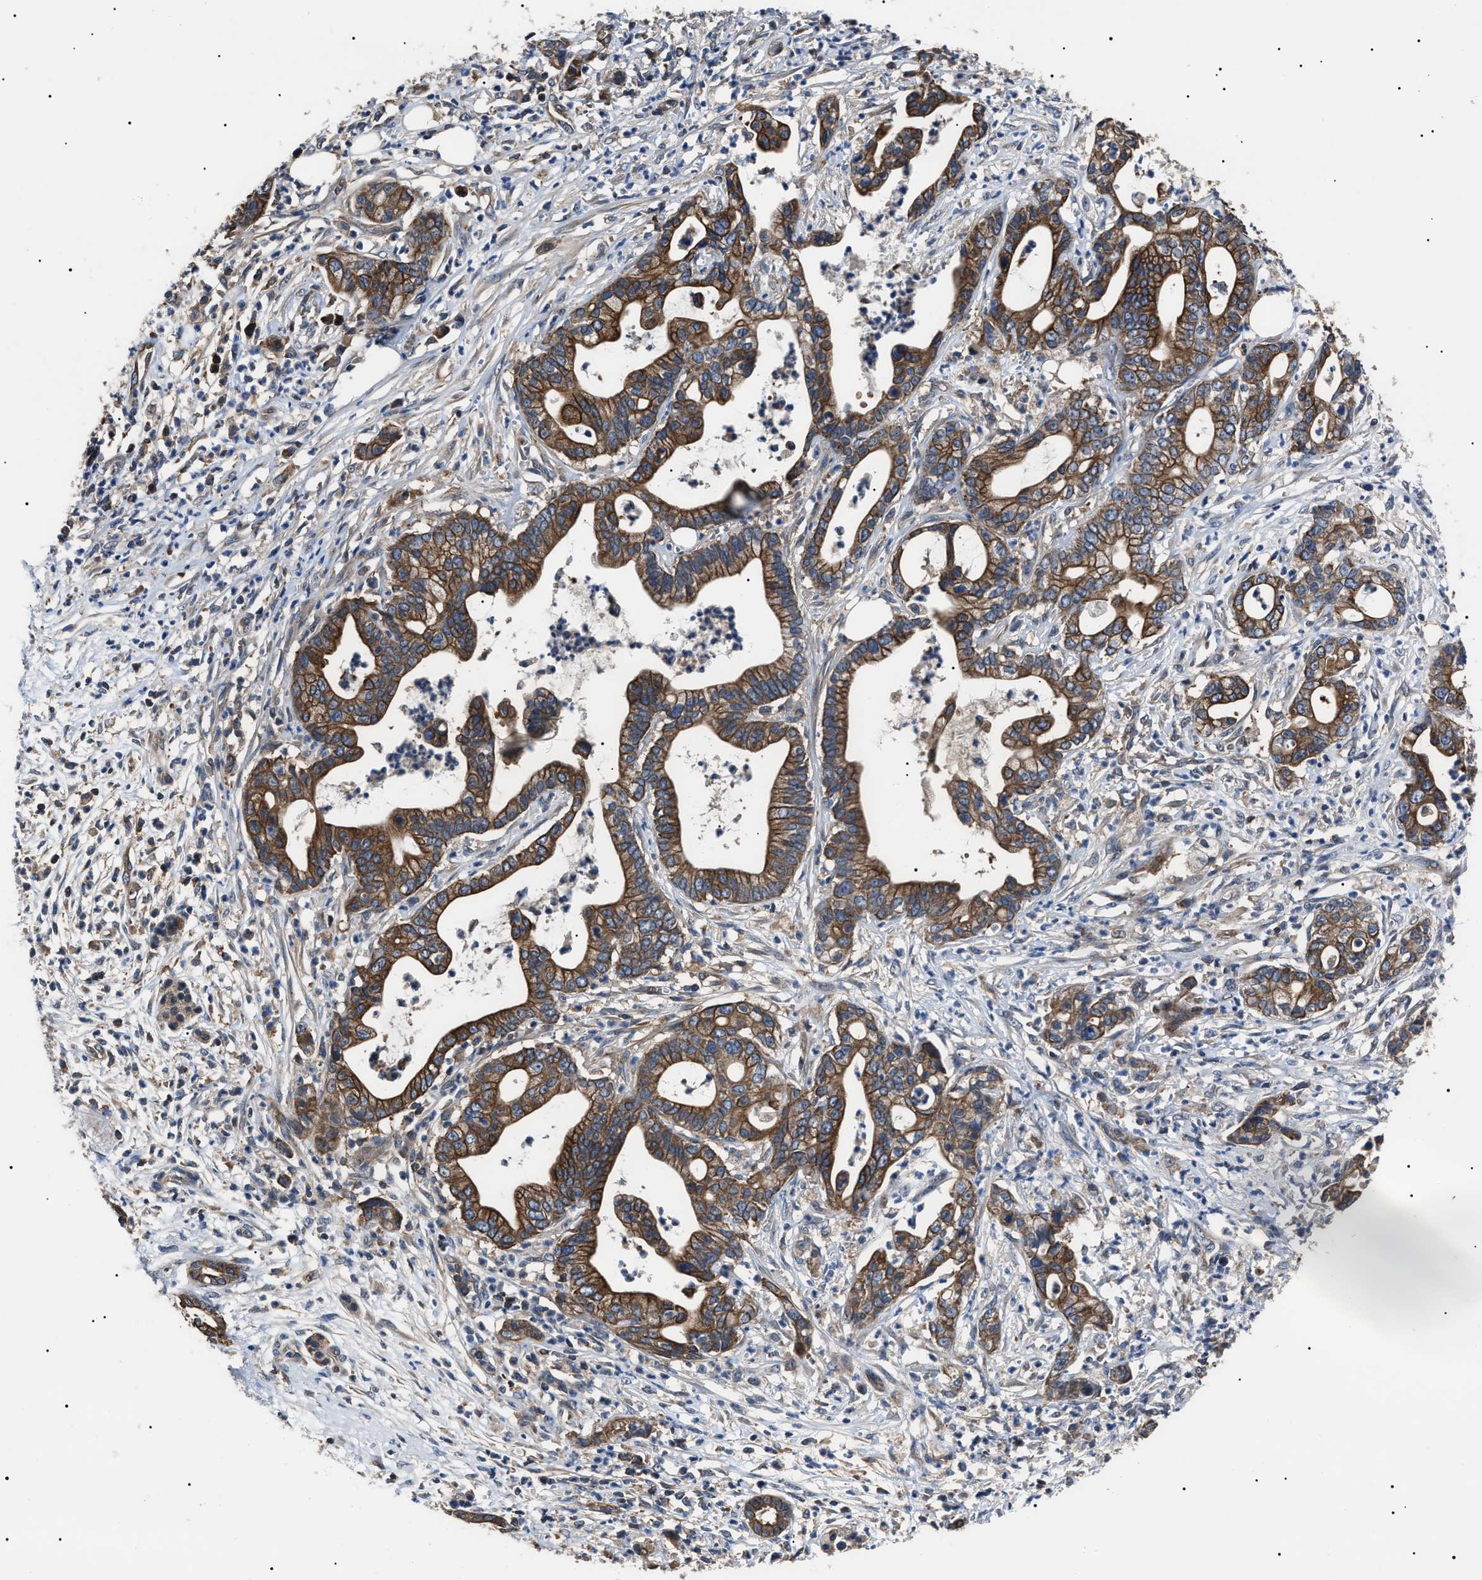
{"staining": {"intensity": "strong", "quantity": ">75%", "location": "cytoplasmic/membranous"}, "tissue": "pancreatic cancer", "cell_type": "Tumor cells", "image_type": "cancer", "snomed": [{"axis": "morphology", "description": "Adenocarcinoma, NOS"}, {"axis": "topography", "description": "Pancreas"}], "caption": "Strong cytoplasmic/membranous protein expression is identified in about >75% of tumor cells in adenocarcinoma (pancreatic).", "gene": "CCT8", "patient": {"sex": "male", "age": 69}}